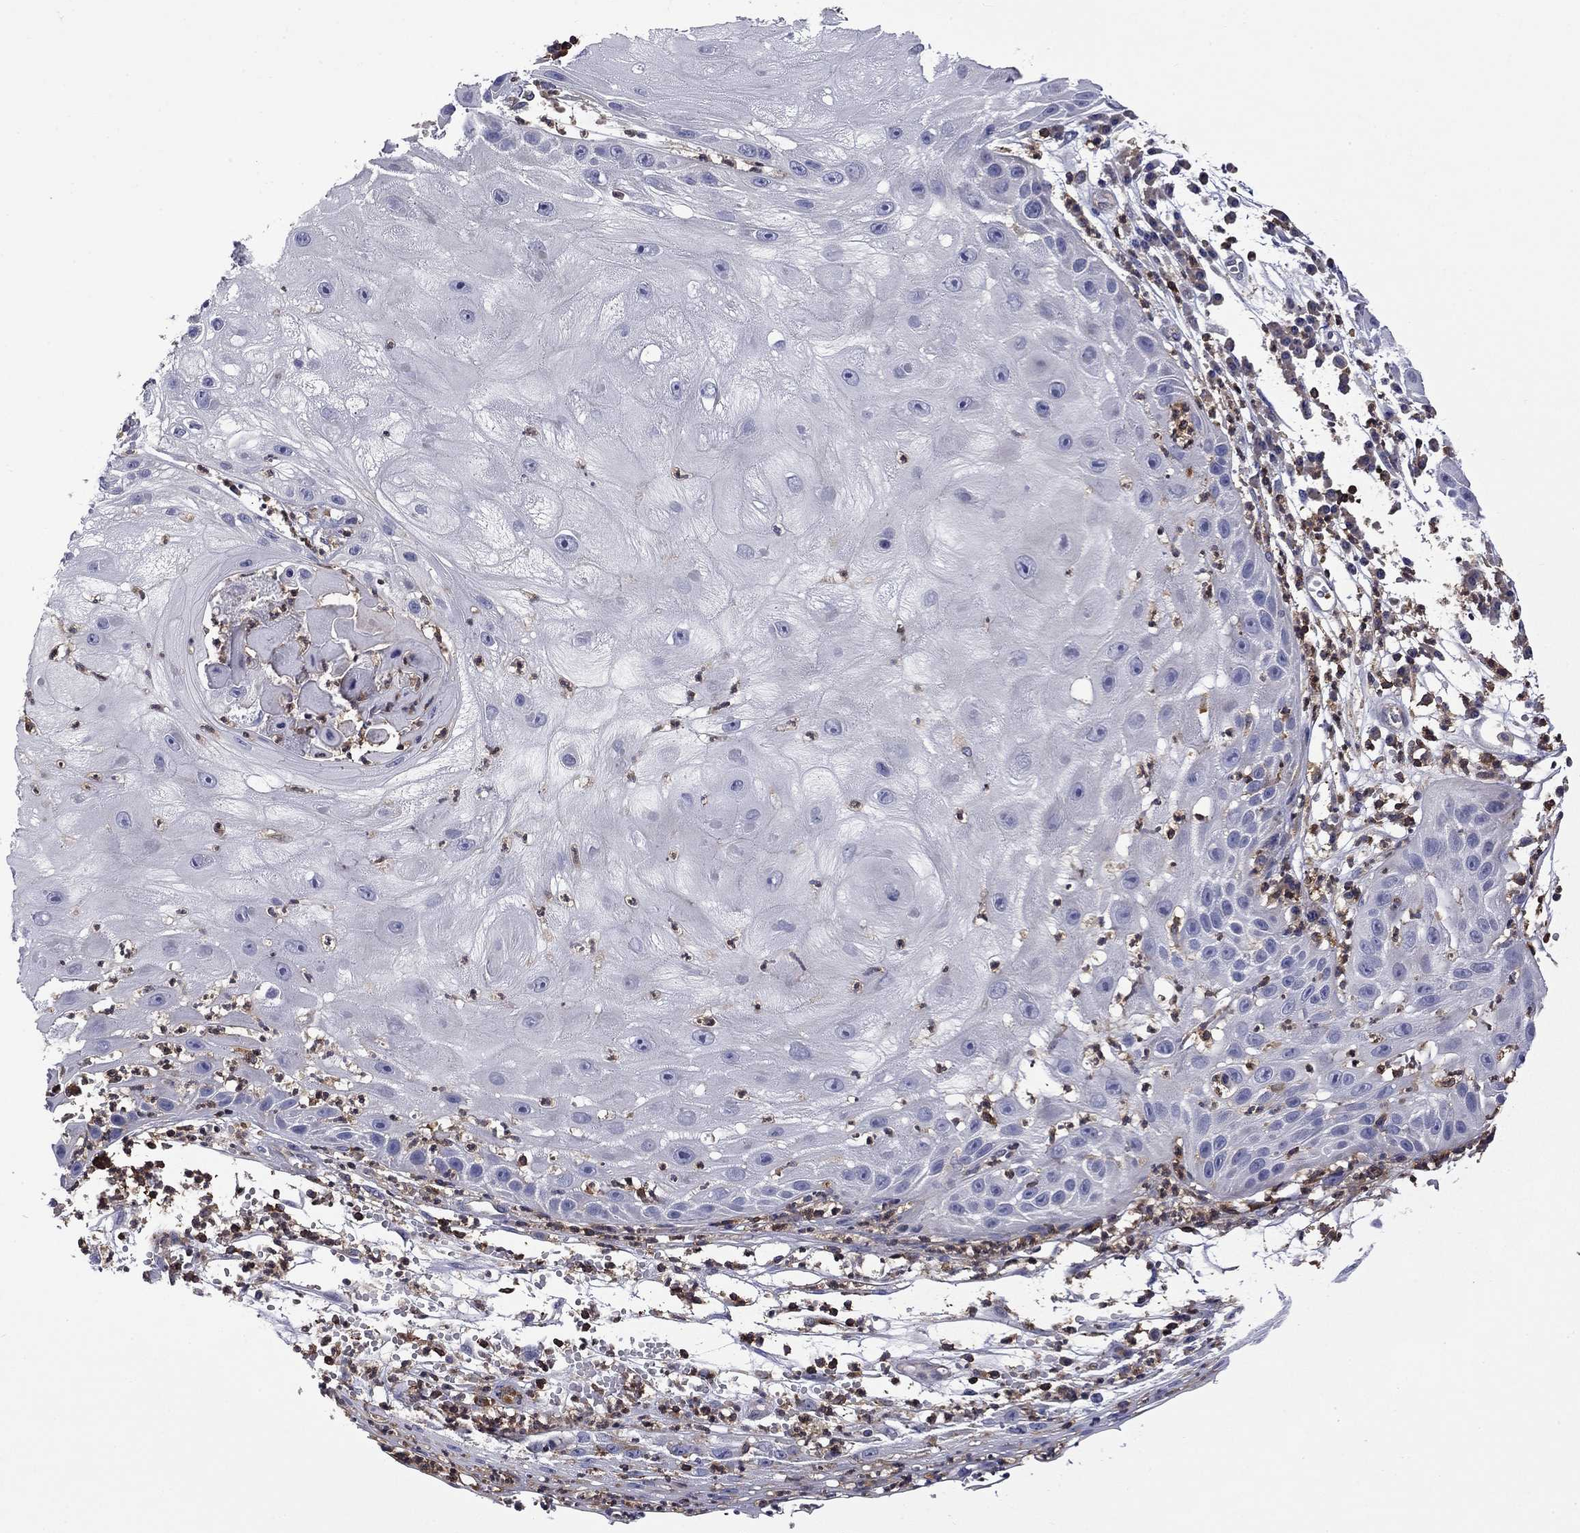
{"staining": {"intensity": "negative", "quantity": "none", "location": "none"}, "tissue": "skin cancer", "cell_type": "Tumor cells", "image_type": "cancer", "snomed": [{"axis": "morphology", "description": "Normal tissue, NOS"}, {"axis": "morphology", "description": "Squamous cell carcinoma, NOS"}, {"axis": "topography", "description": "Skin"}], "caption": "IHC of human skin cancer demonstrates no positivity in tumor cells. (Brightfield microscopy of DAB immunohistochemistry at high magnification).", "gene": "ARHGAP45", "patient": {"sex": "male", "age": 79}}